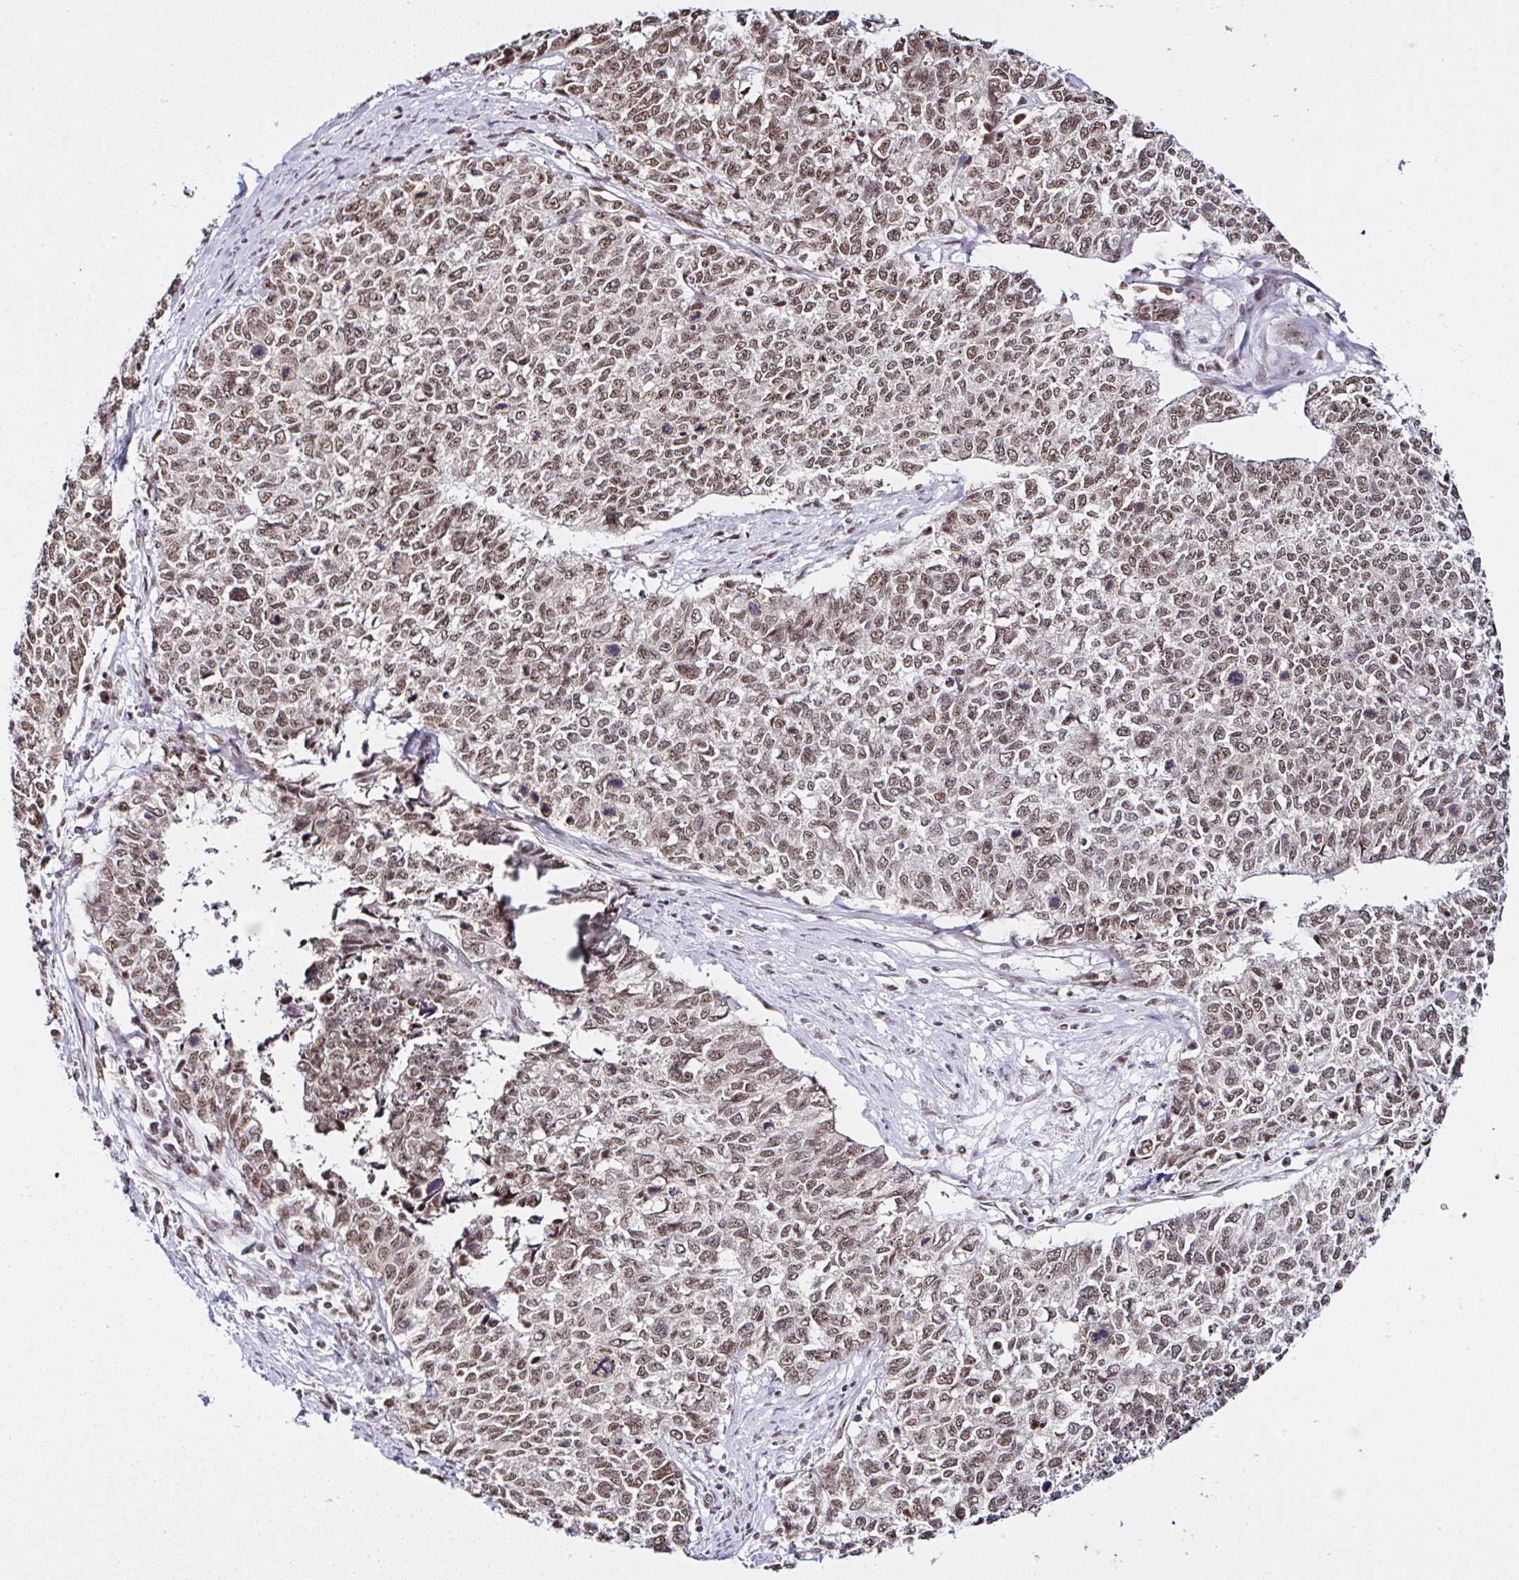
{"staining": {"intensity": "moderate", "quantity": ">75%", "location": "nuclear"}, "tissue": "cervical cancer", "cell_type": "Tumor cells", "image_type": "cancer", "snomed": [{"axis": "morphology", "description": "Adenocarcinoma, NOS"}, {"axis": "topography", "description": "Cervix"}], "caption": "Immunohistochemistry (IHC) image of human cervical cancer stained for a protein (brown), which demonstrates medium levels of moderate nuclear positivity in approximately >75% of tumor cells.", "gene": "PTPN2", "patient": {"sex": "female", "age": 63}}